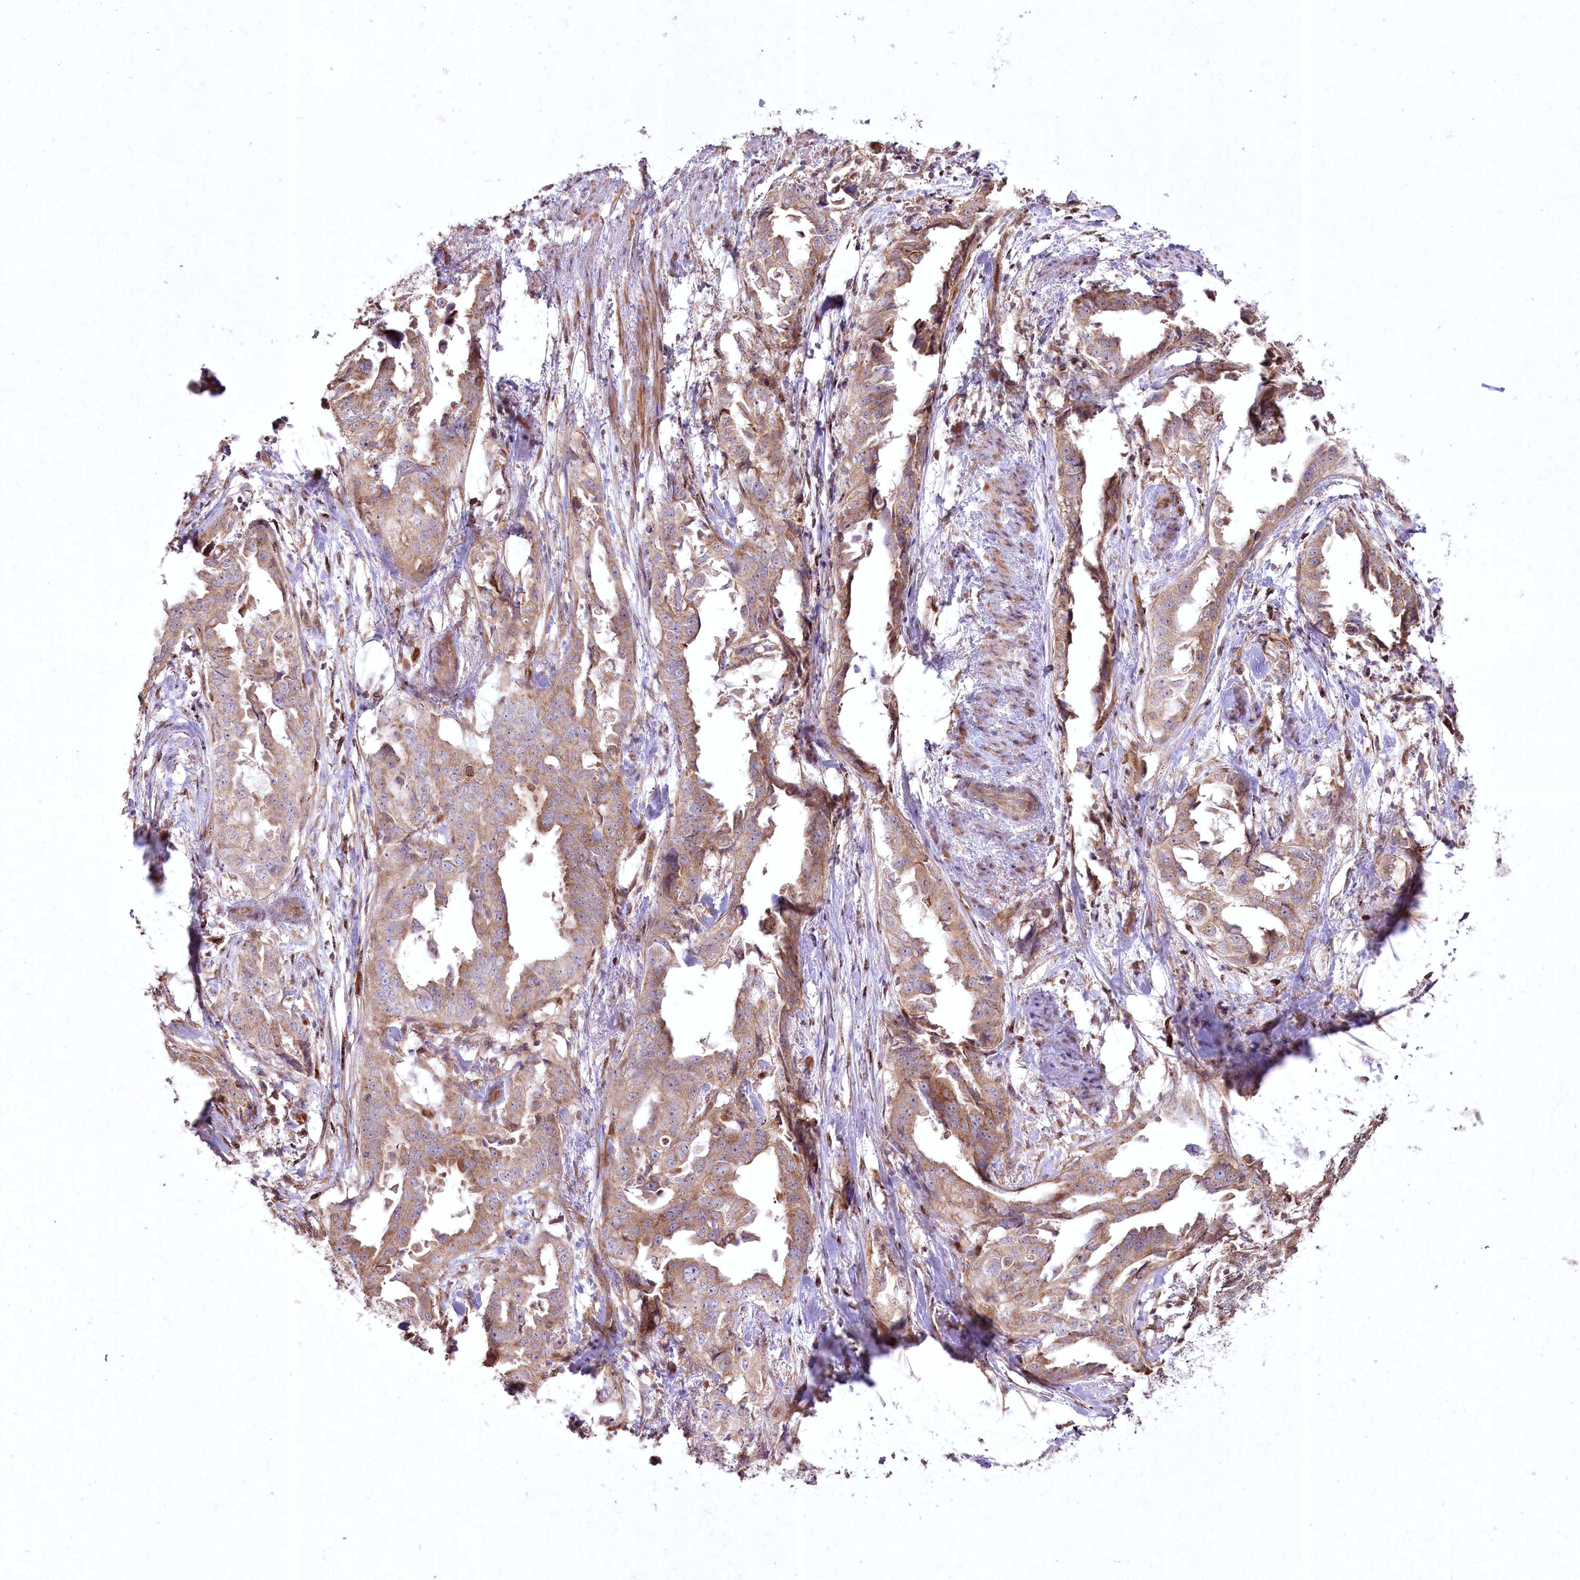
{"staining": {"intensity": "moderate", "quantity": ">75%", "location": "cytoplasmic/membranous"}, "tissue": "endometrial cancer", "cell_type": "Tumor cells", "image_type": "cancer", "snomed": [{"axis": "morphology", "description": "Adenocarcinoma, NOS"}, {"axis": "topography", "description": "Endometrium"}], "caption": "Immunohistochemistry (IHC) staining of adenocarcinoma (endometrial), which exhibits medium levels of moderate cytoplasmic/membranous positivity in approximately >75% of tumor cells indicating moderate cytoplasmic/membranous protein expression. The staining was performed using DAB (3,3'-diaminobenzidine) (brown) for protein detection and nuclei were counterstained in hematoxylin (blue).", "gene": "SH3TC1", "patient": {"sex": "female", "age": 65}}